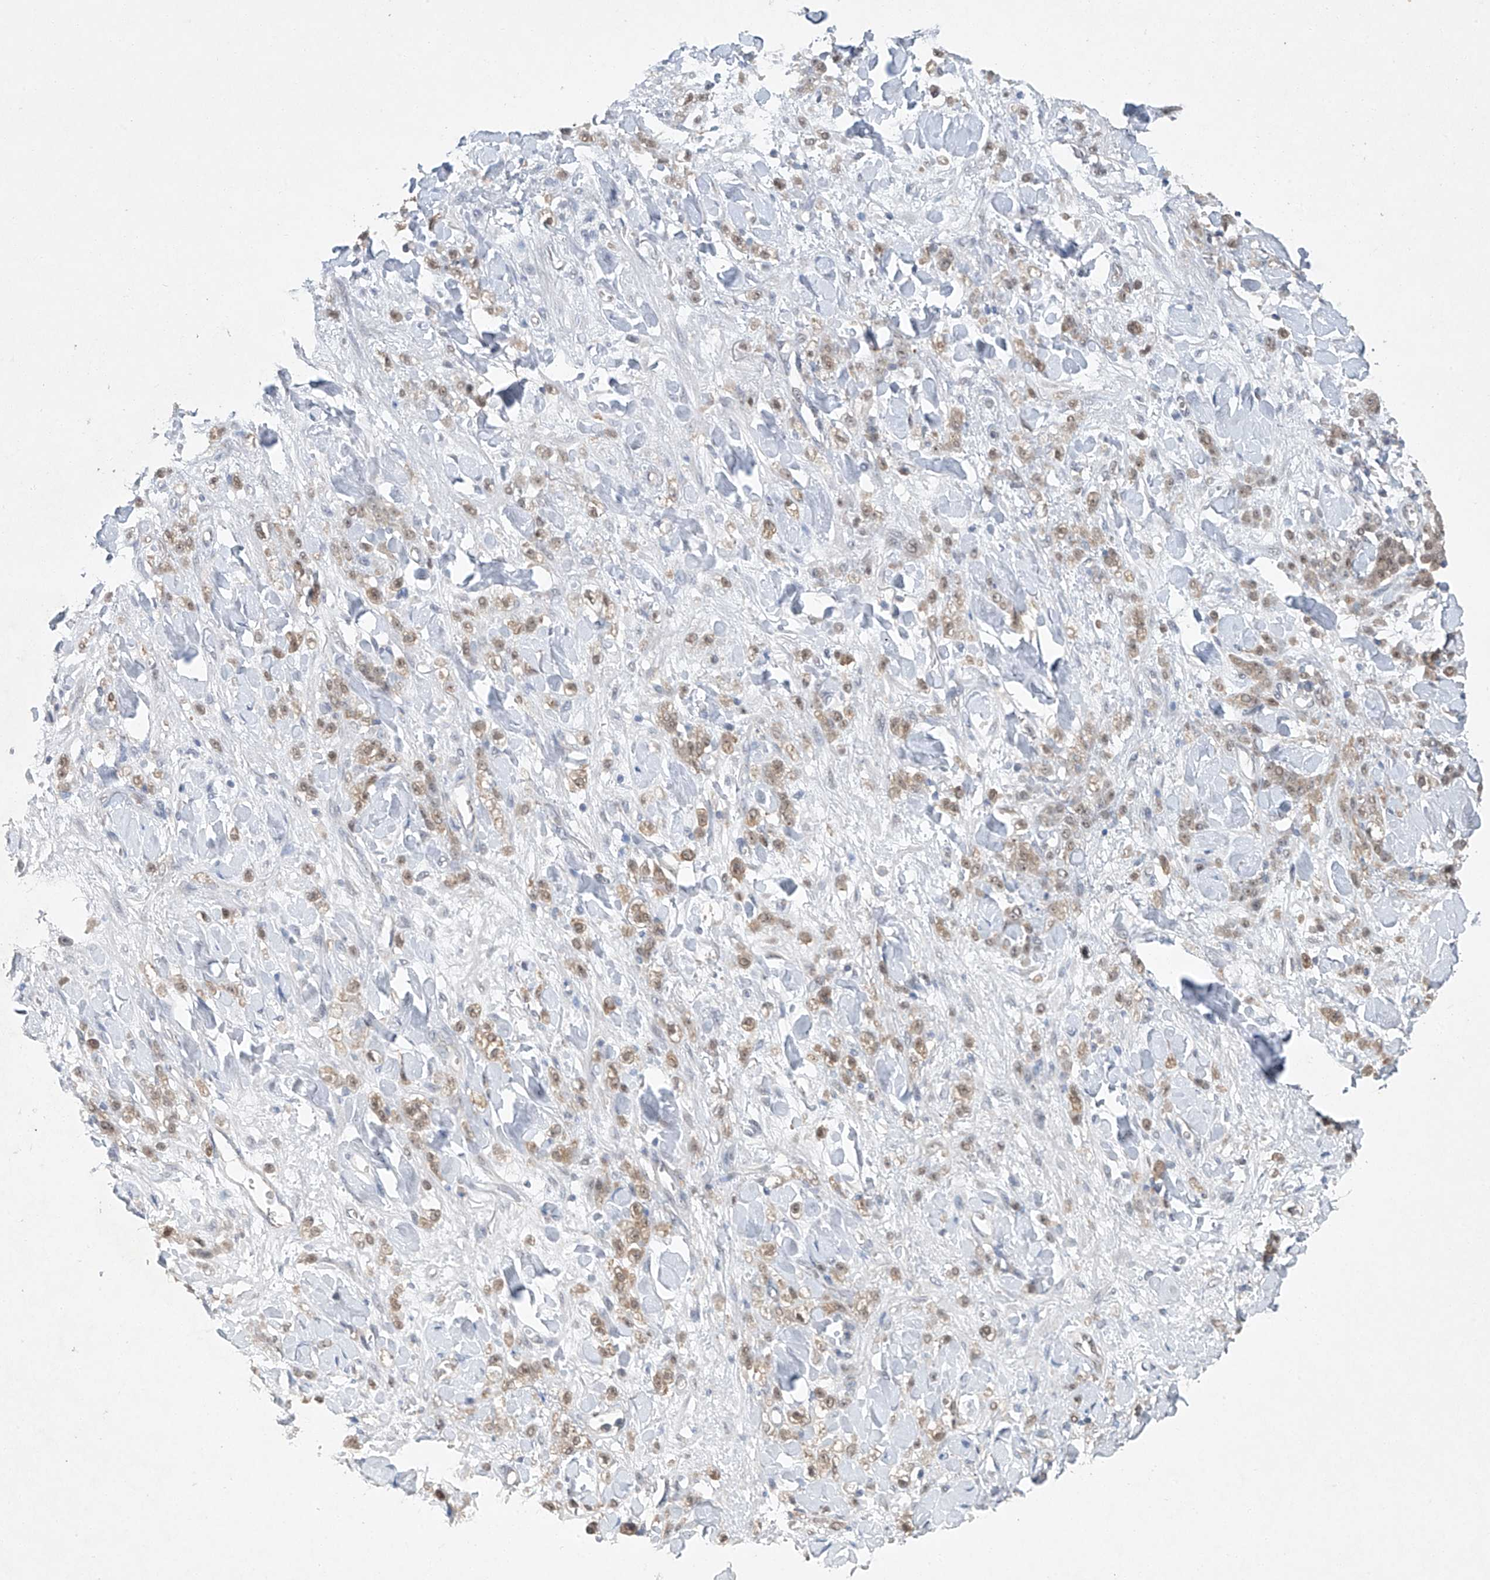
{"staining": {"intensity": "weak", "quantity": ">75%", "location": "cytoplasmic/membranous"}, "tissue": "stomach cancer", "cell_type": "Tumor cells", "image_type": "cancer", "snomed": [{"axis": "morphology", "description": "Normal tissue, NOS"}, {"axis": "morphology", "description": "Adenocarcinoma, NOS"}, {"axis": "topography", "description": "Stomach"}], "caption": "An IHC photomicrograph of tumor tissue is shown. Protein staining in brown highlights weak cytoplasmic/membranous positivity in adenocarcinoma (stomach) within tumor cells.", "gene": "TAF8", "patient": {"sex": "male", "age": 82}}